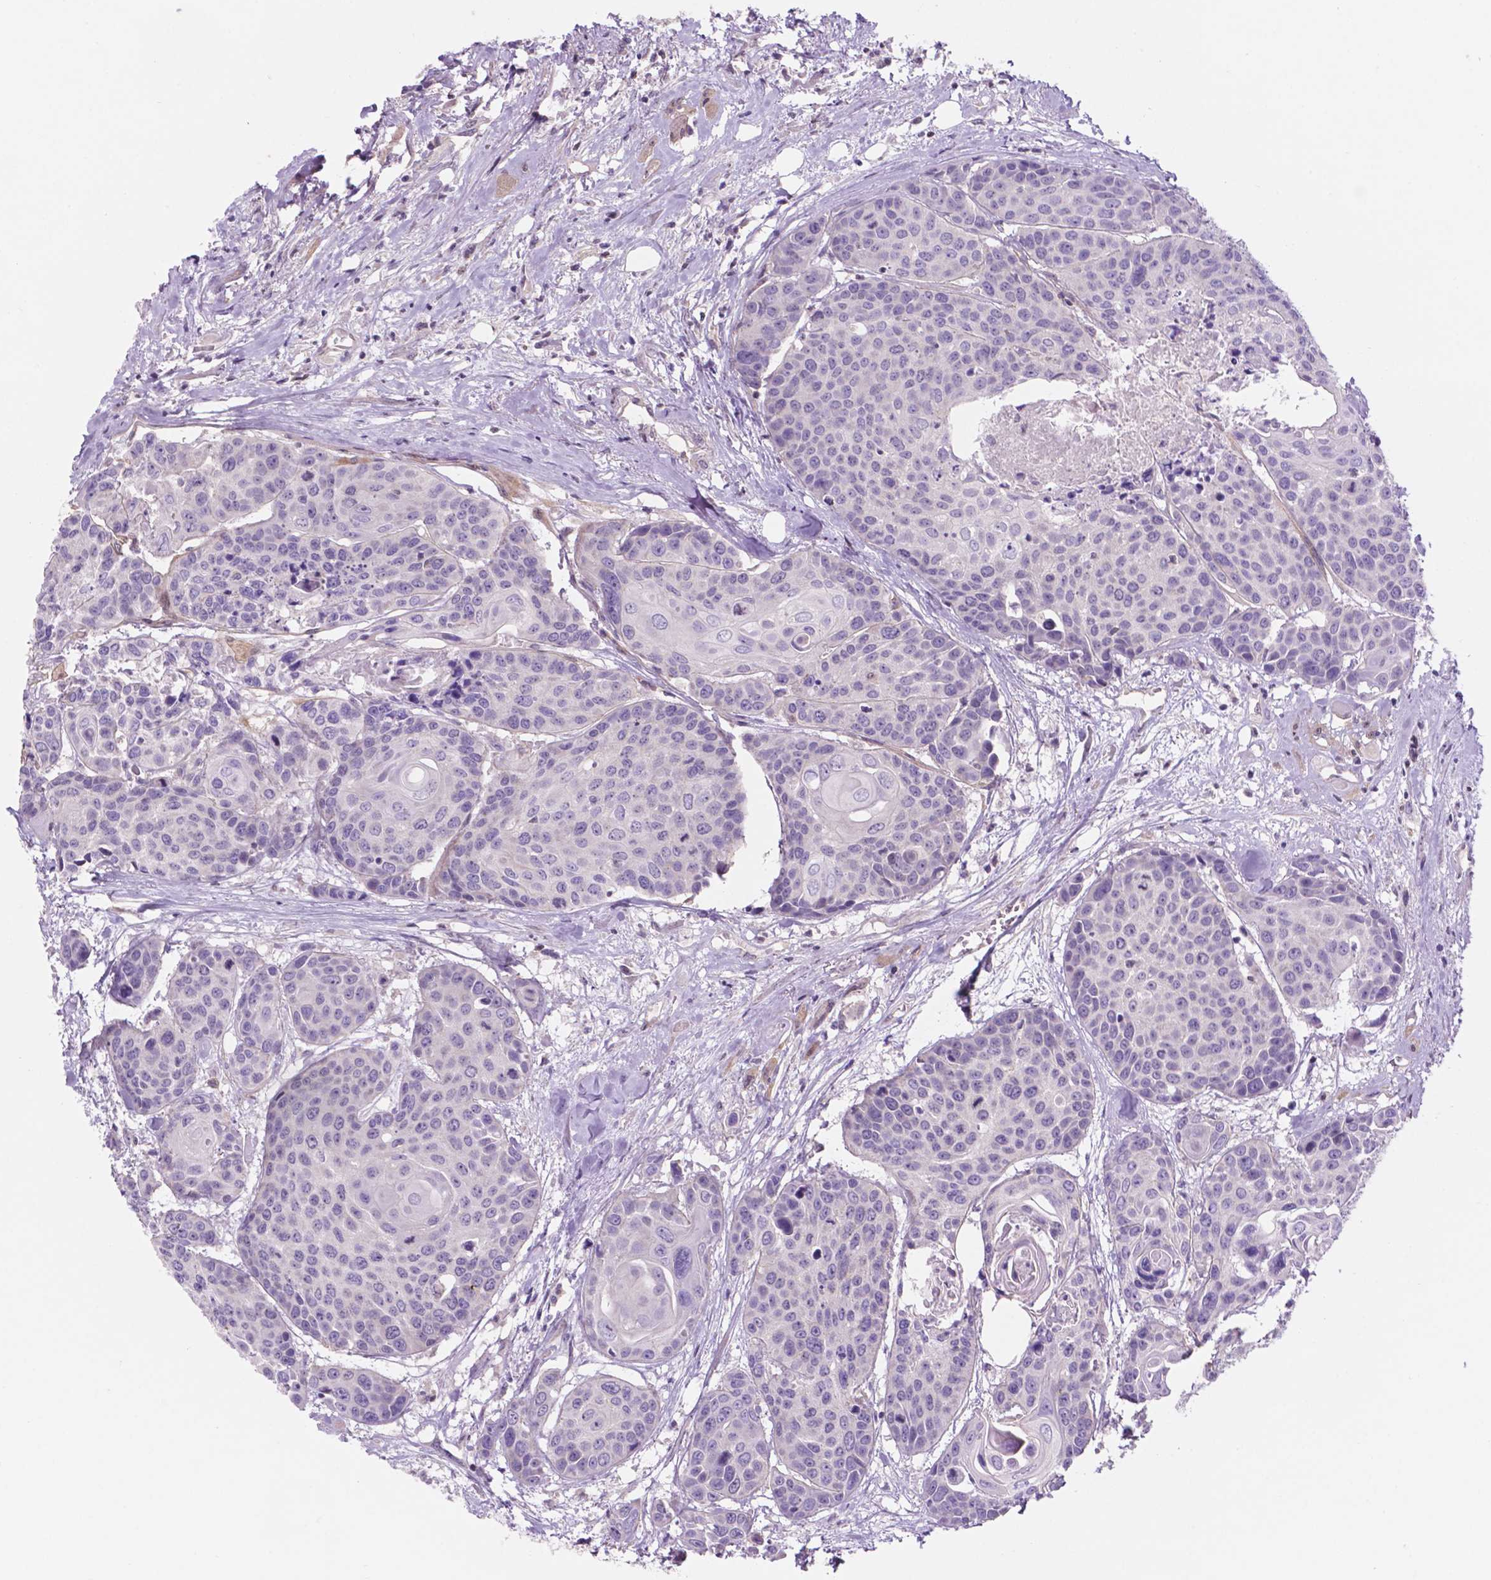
{"staining": {"intensity": "negative", "quantity": "none", "location": "none"}, "tissue": "head and neck cancer", "cell_type": "Tumor cells", "image_type": "cancer", "snomed": [{"axis": "morphology", "description": "Squamous cell carcinoma, NOS"}, {"axis": "topography", "description": "Oral tissue"}, {"axis": "topography", "description": "Head-Neck"}], "caption": "There is no significant staining in tumor cells of head and neck cancer (squamous cell carcinoma).", "gene": "FAM50B", "patient": {"sex": "male", "age": 56}}